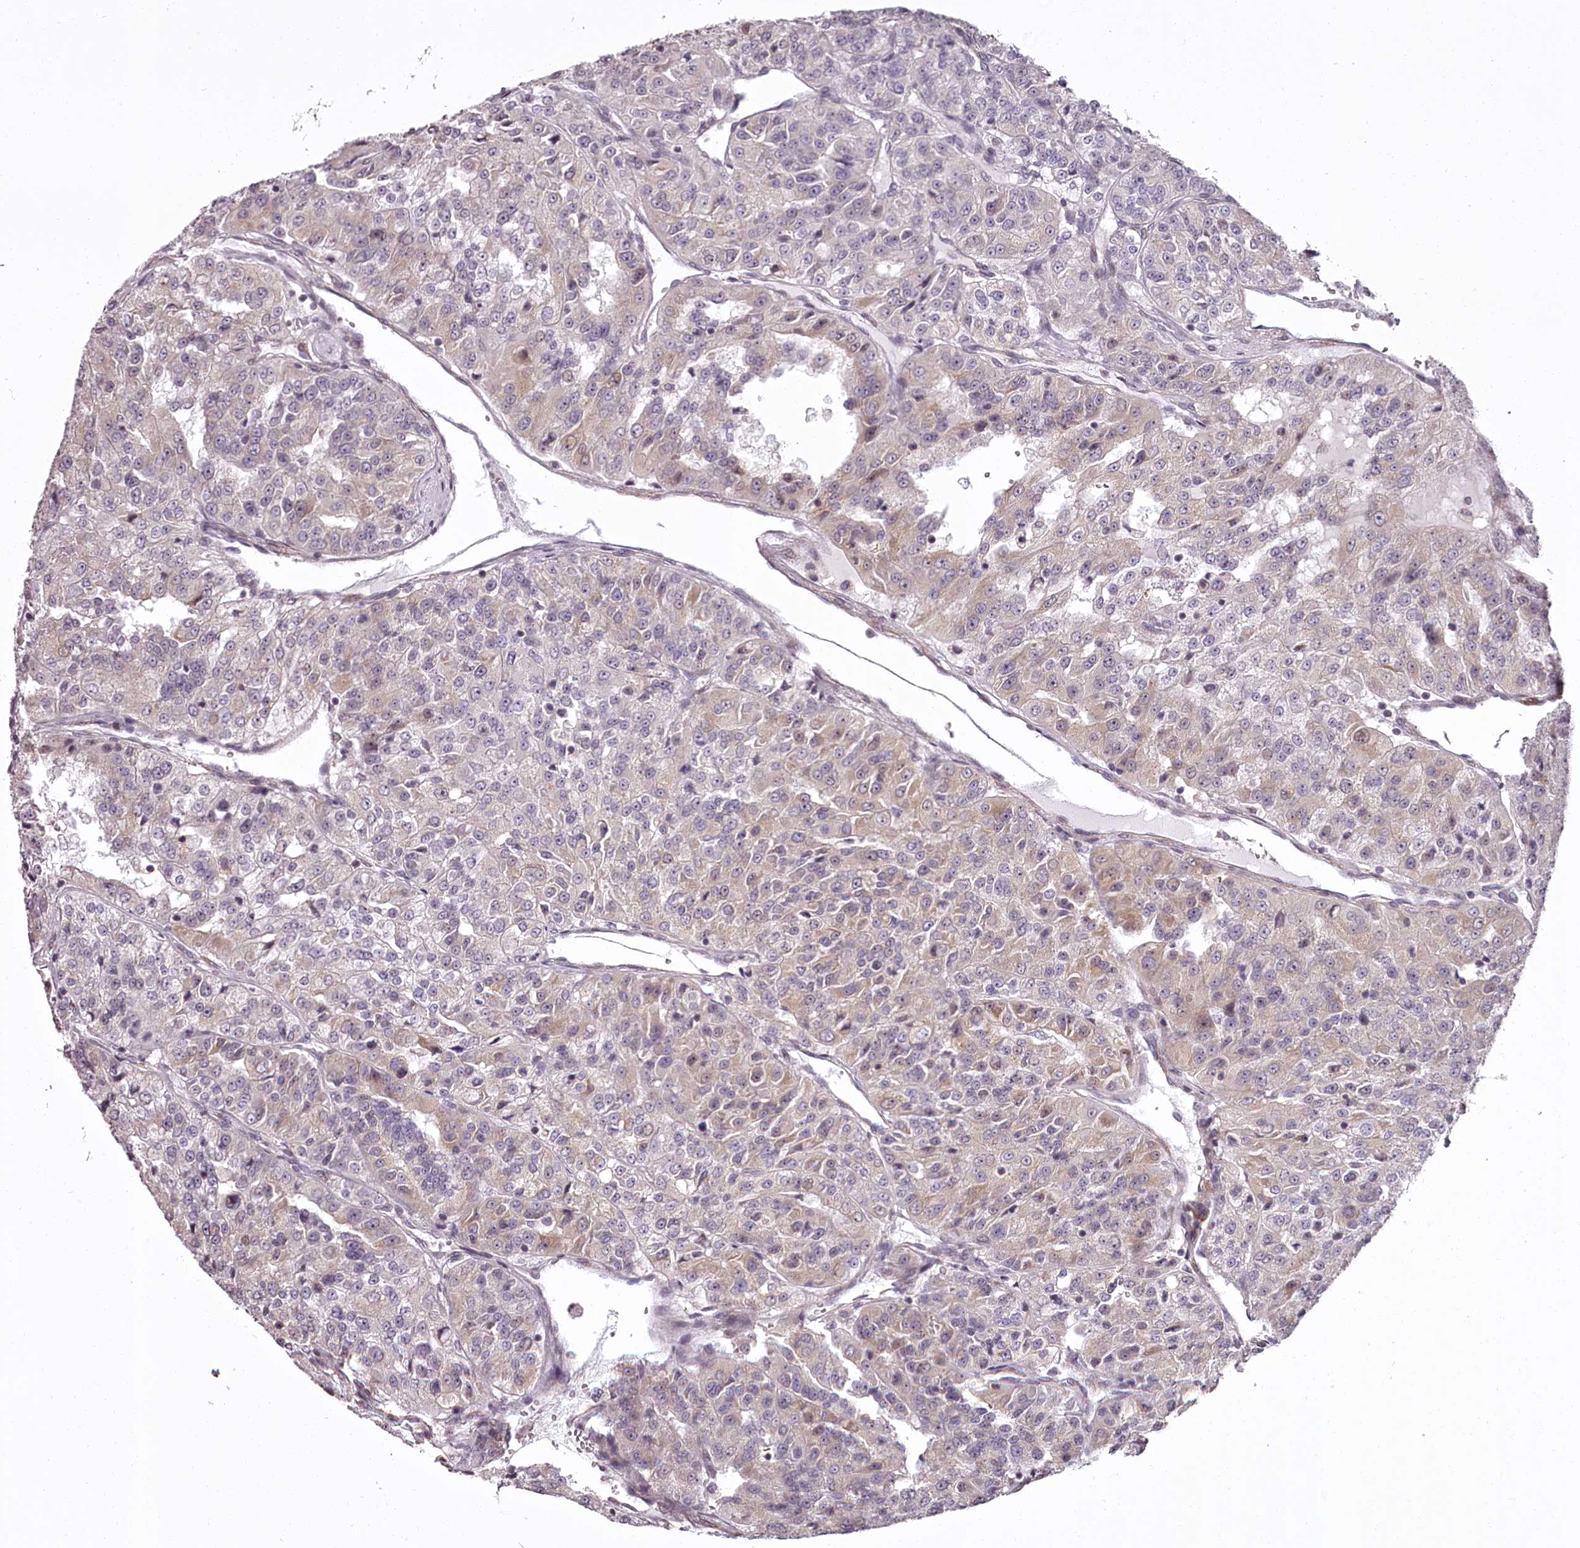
{"staining": {"intensity": "weak", "quantity": "<25%", "location": "cytoplasmic/membranous"}, "tissue": "renal cancer", "cell_type": "Tumor cells", "image_type": "cancer", "snomed": [{"axis": "morphology", "description": "Adenocarcinoma, NOS"}, {"axis": "topography", "description": "Kidney"}], "caption": "Tumor cells are negative for protein expression in human renal cancer (adenocarcinoma).", "gene": "CCDC92", "patient": {"sex": "female", "age": 63}}